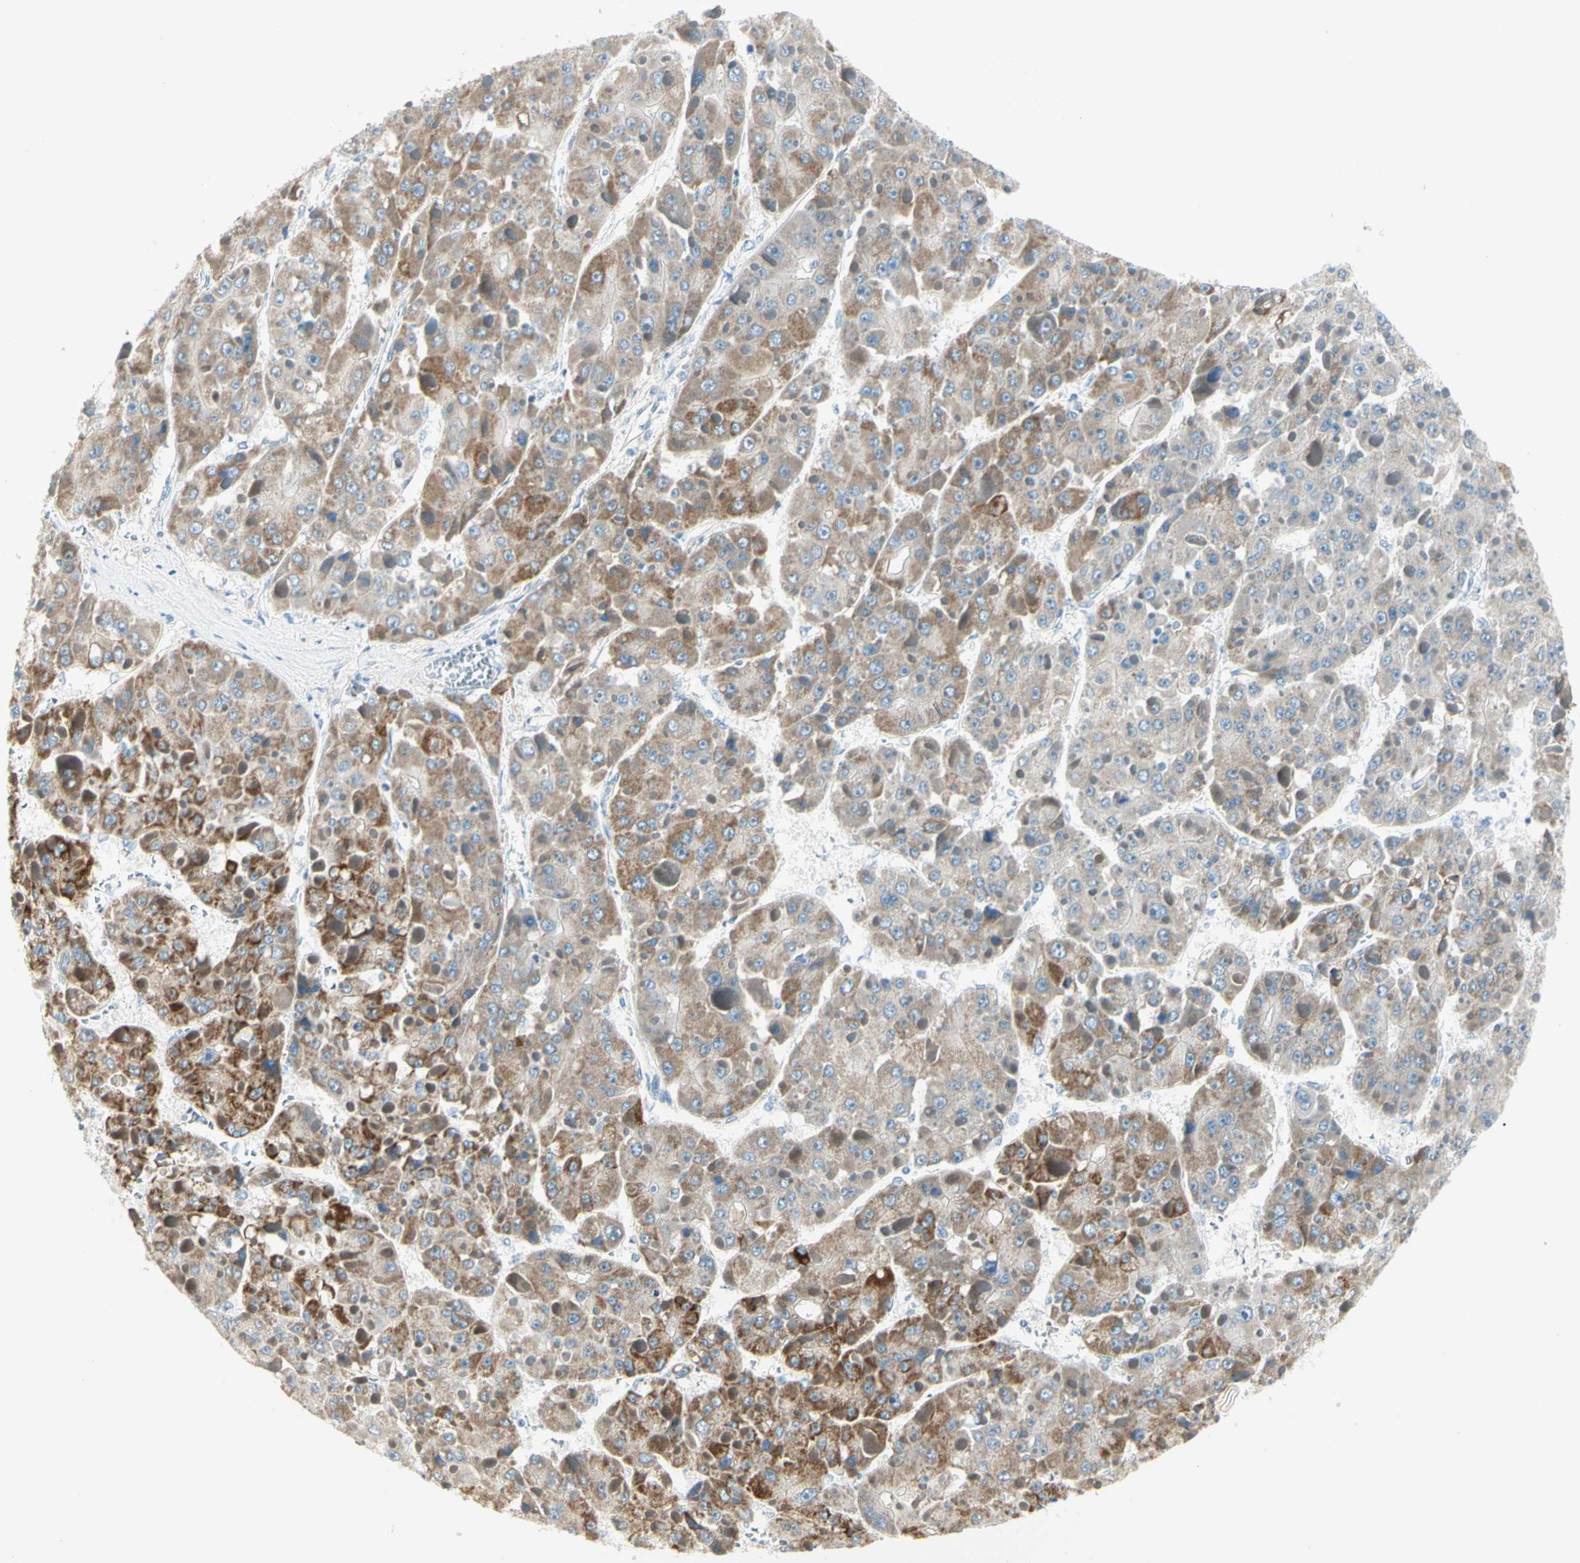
{"staining": {"intensity": "moderate", "quantity": "25%-75%", "location": "cytoplasmic/membranous"}, "tissue": "liver cancer", "cell_type": "Tumor cells", "image_type": "cancer", "snomed": [{"axis": "morphology", "description": "Carcinoma, Hepatocellular, NOS"}, {"axis": "topography", "description": "Liver"}], "caption": "Immunohistochemistry (IHC) of human liver cancer displays medium levels of moderate cytoplasmic/membranous positivity in approximately 25%-75% of tumor cells.", "gene": "SLC6A15", "patient": {"sex": "female", "age": 73}}